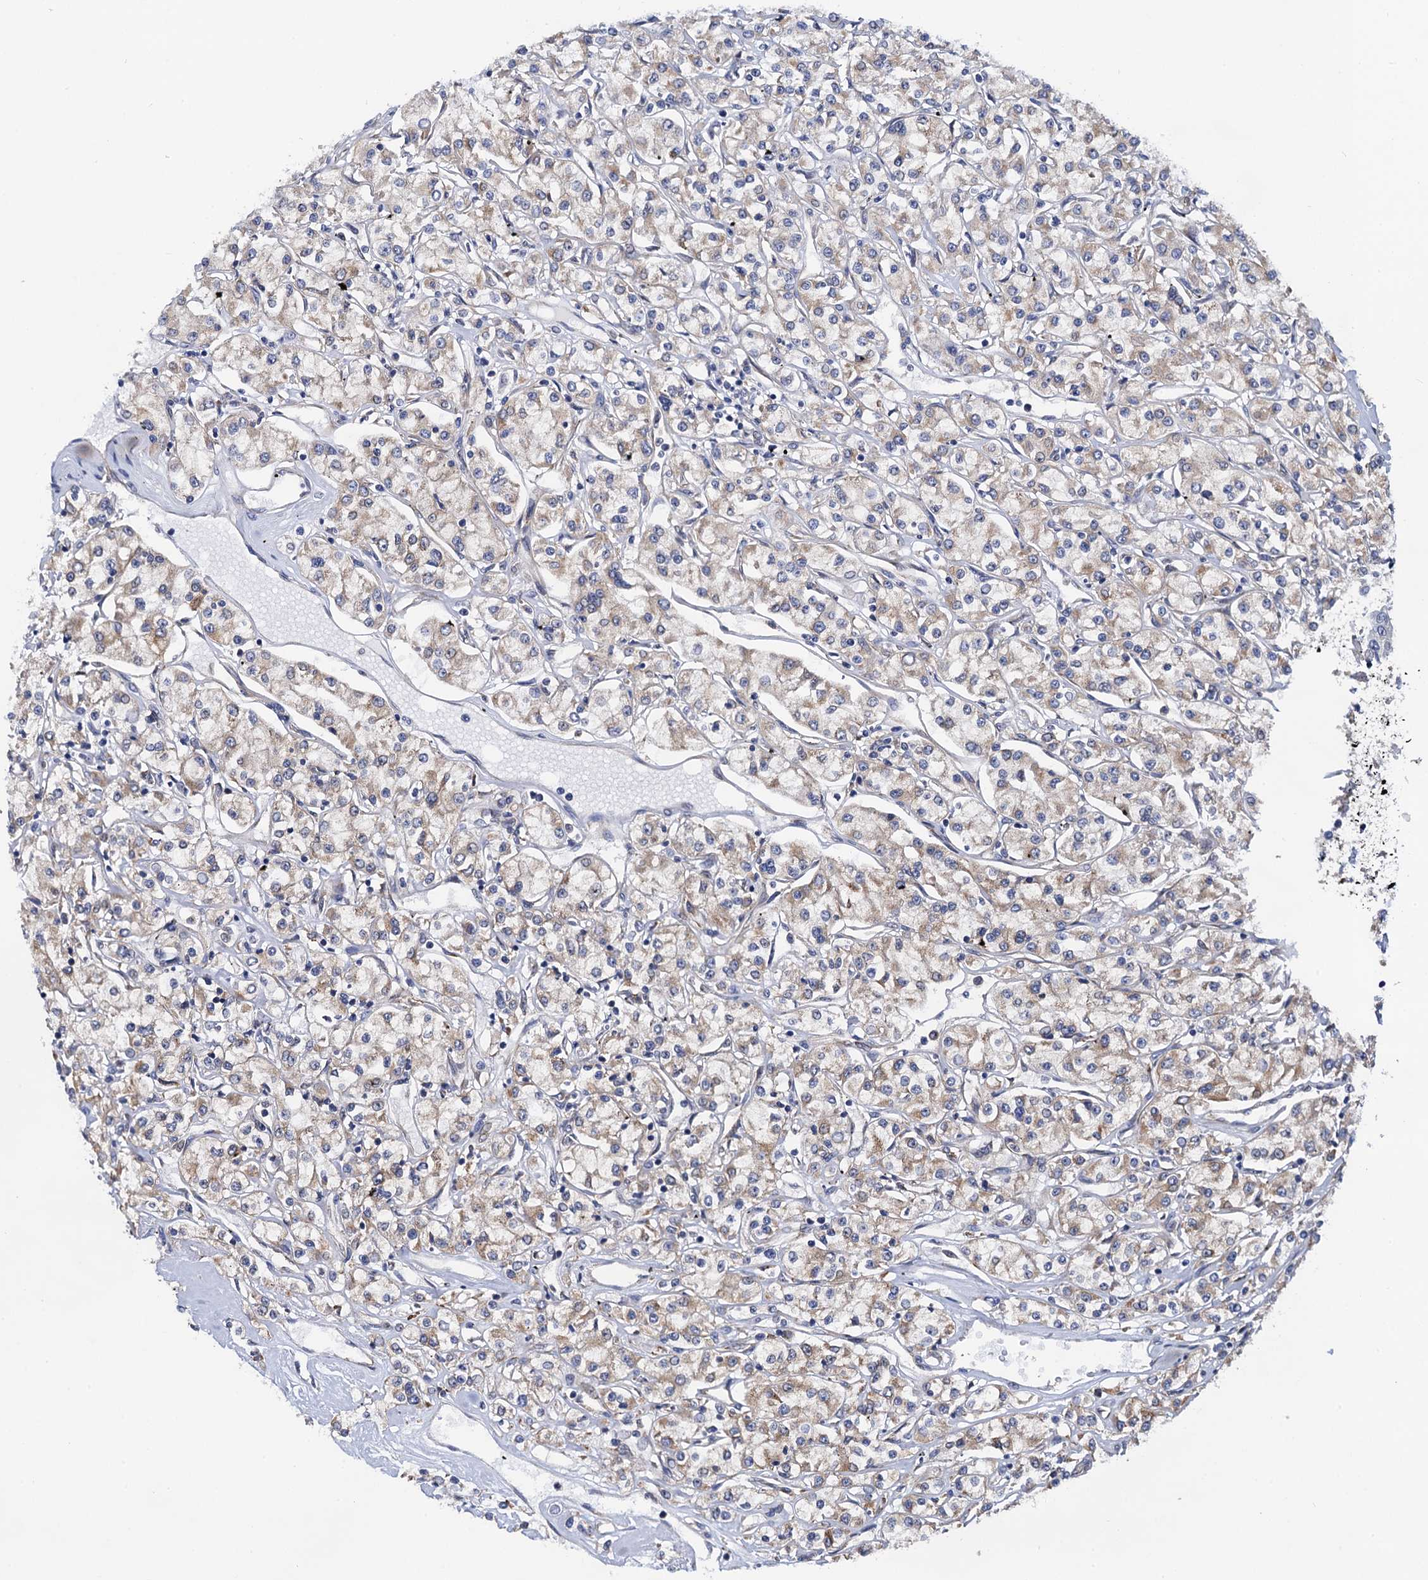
{"staining": {"intensity": "weak", "quantity": "<25%", "location": "cytoplasmic/membranous"}, "tissue": "renal cancer", "cell_type": "Tumor cells", "image_type": "cancer", "snomed": [{"axis": "morphology", "description": "Adenocarcinoma, NOS"}, {"axis": "topography", "description": "Kidney"}], "caption": "DAB (3,3'-diaminobenzidine) immunohistochemical staining of adenocarcinoma (renal) reveals no significant positivity in tumor cells.", "gene": "PGLS", "patient": {"sex": "female", "age": 59}}